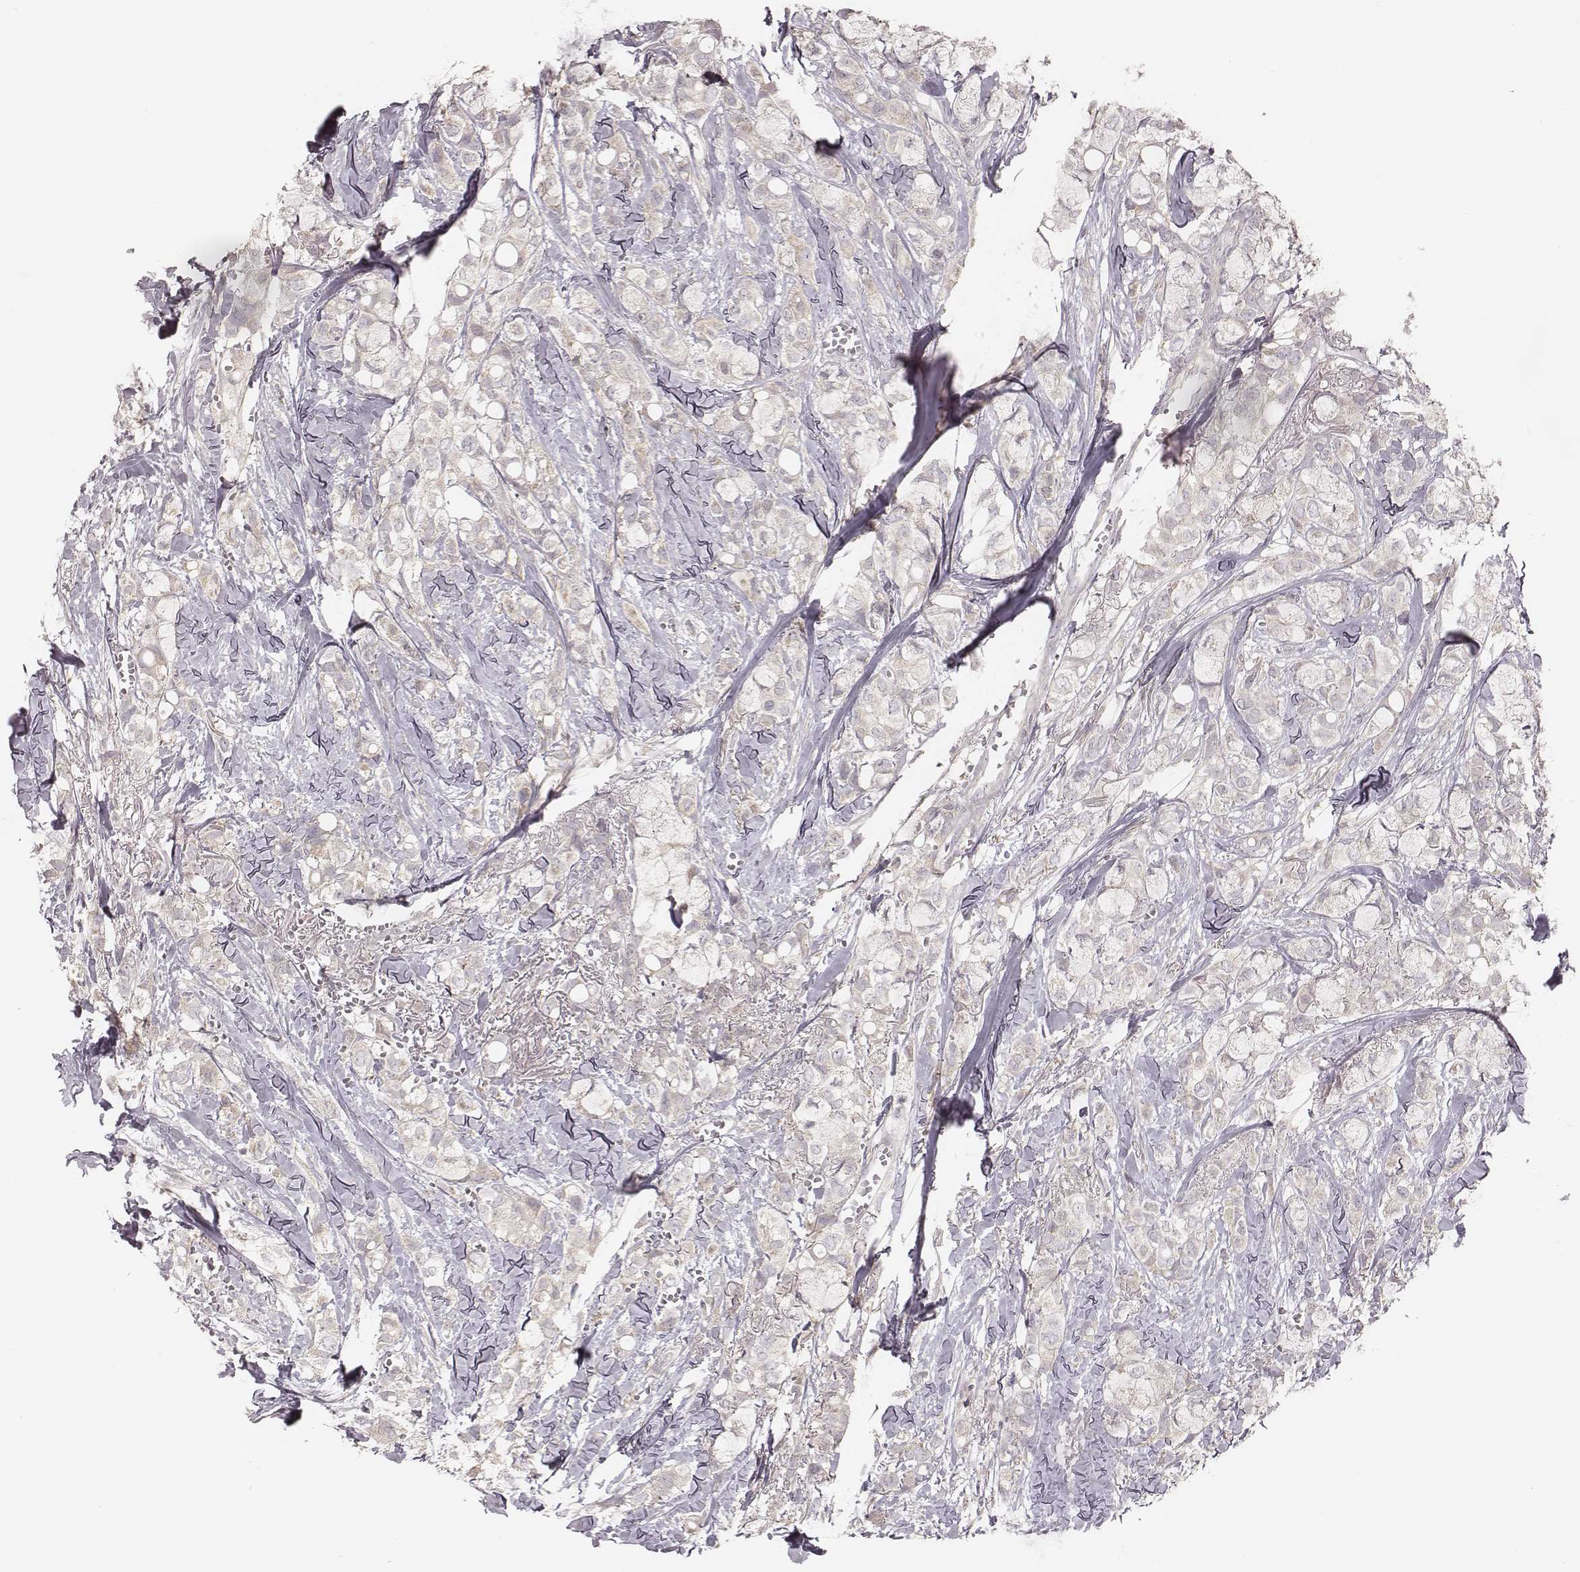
{"staining": {"intensity": "negative", "quantity": "none", "location": "none"}, "tissue": "breast cancer", "cell_type": "Tumor cells", "image_type": "cancer", "snomed": [{"axis": "morphology", "description": "Duct carcinoma"}, {"axis": "topography", "description": "Breast"}], "caption": "Breast cancer was stained to show a protein in brown. There is no significant positivity in tumor cells. (Brightfield microscopy of DAB immunohistochemistry at high magnification).", "gene": "TDRD5", "patient": {"sex": "female", "age": 85}}